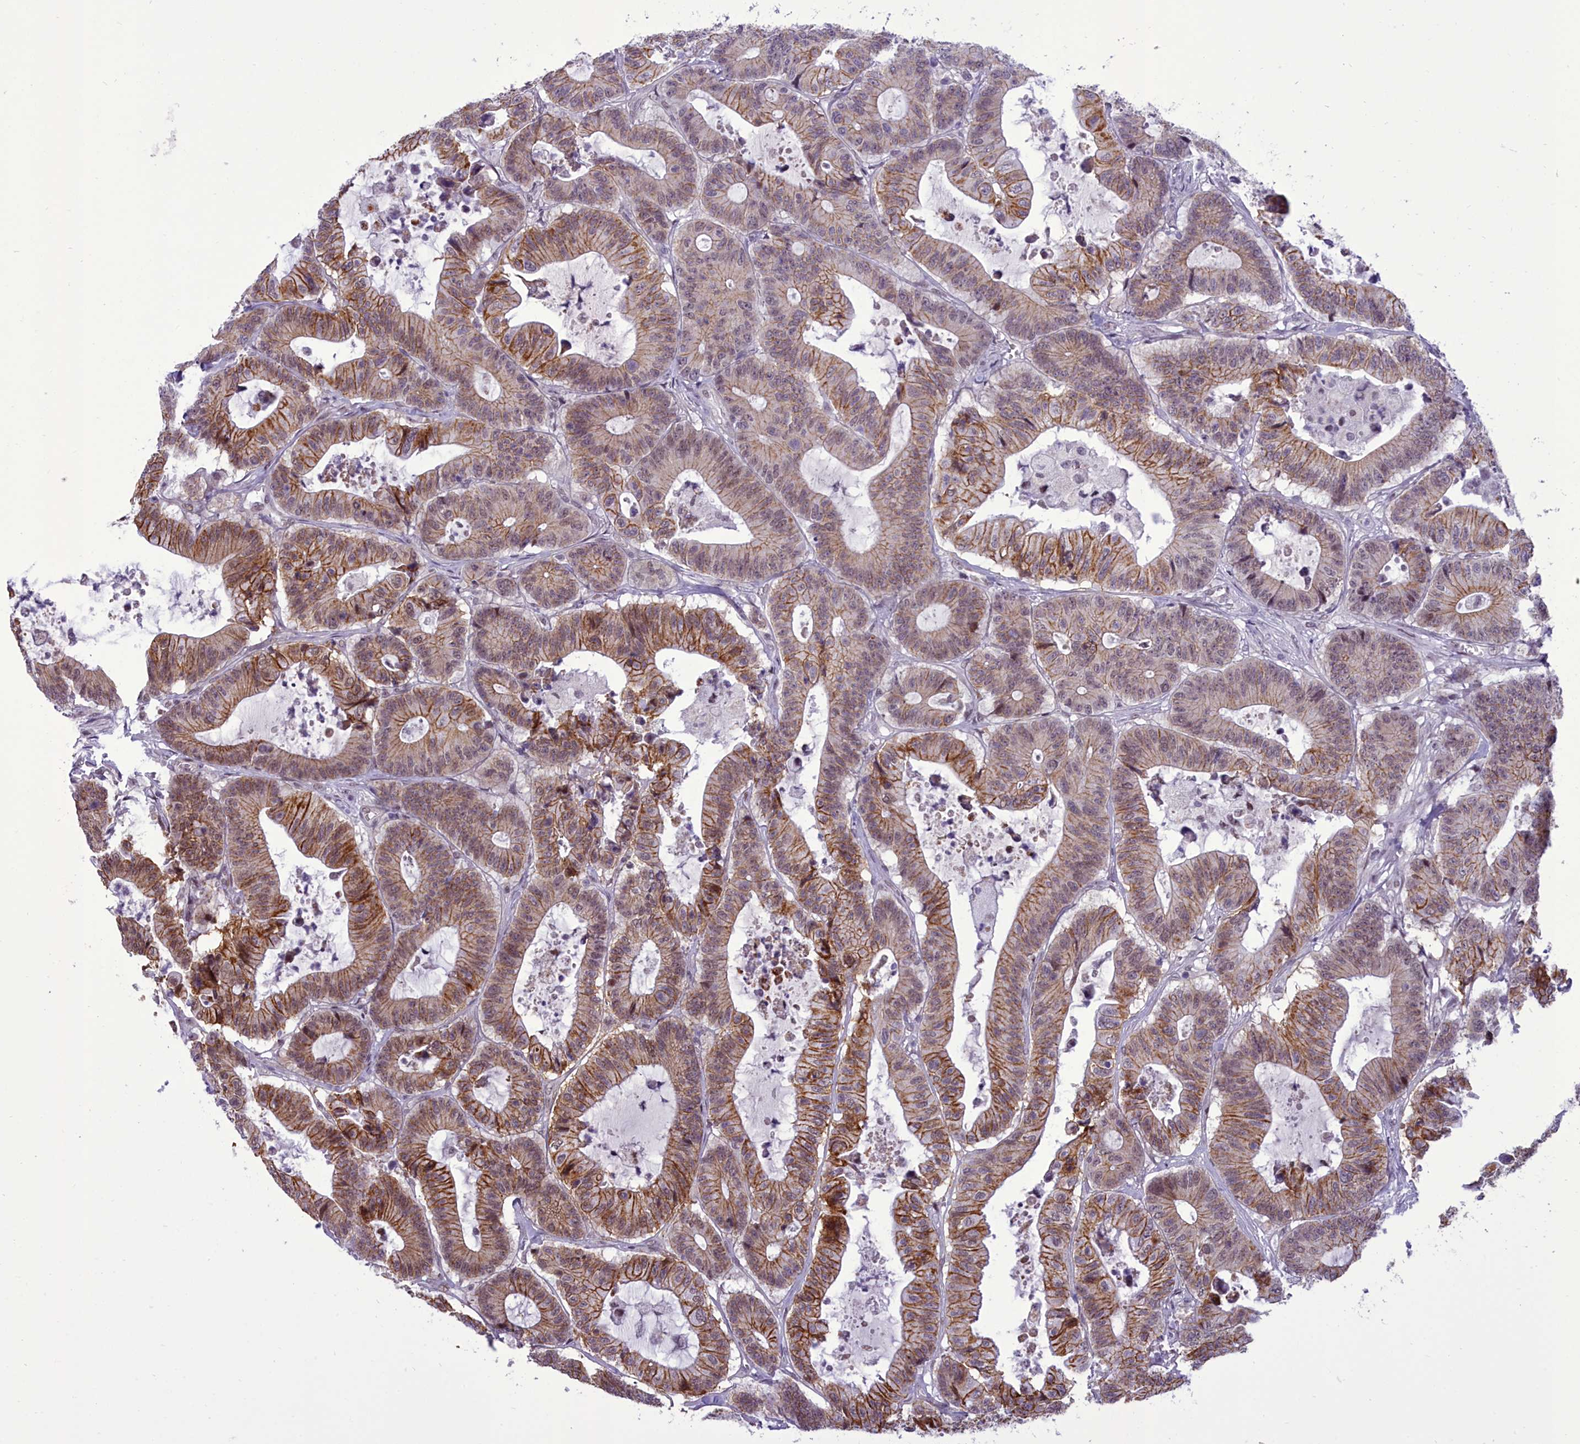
{"staining": {"intensity": "strong", "quantity": "25%-75%", "location": "cytoplasmic/membranous,nuclear"}, "tissue": "colorectal cancer", "cell_type": "Tumor cells", "image_type": "cancer", "snomed": [{"axis": "morphology", "description": "Adenocarcinoma, NOS"}, {"axis": "topography", "description": "Colon"}], "caption": "Brown immunohistochemical staining in colorectal adenocarcinoma exhibits strong cytoplasmic/membranous and nuclear positivity in about 25%-75% of tumor cells. (DAB IHC with brightfield microscopy, high magnification).", "gene": "CEACAM19", "patient": {"sex": "female", "age": 84}}